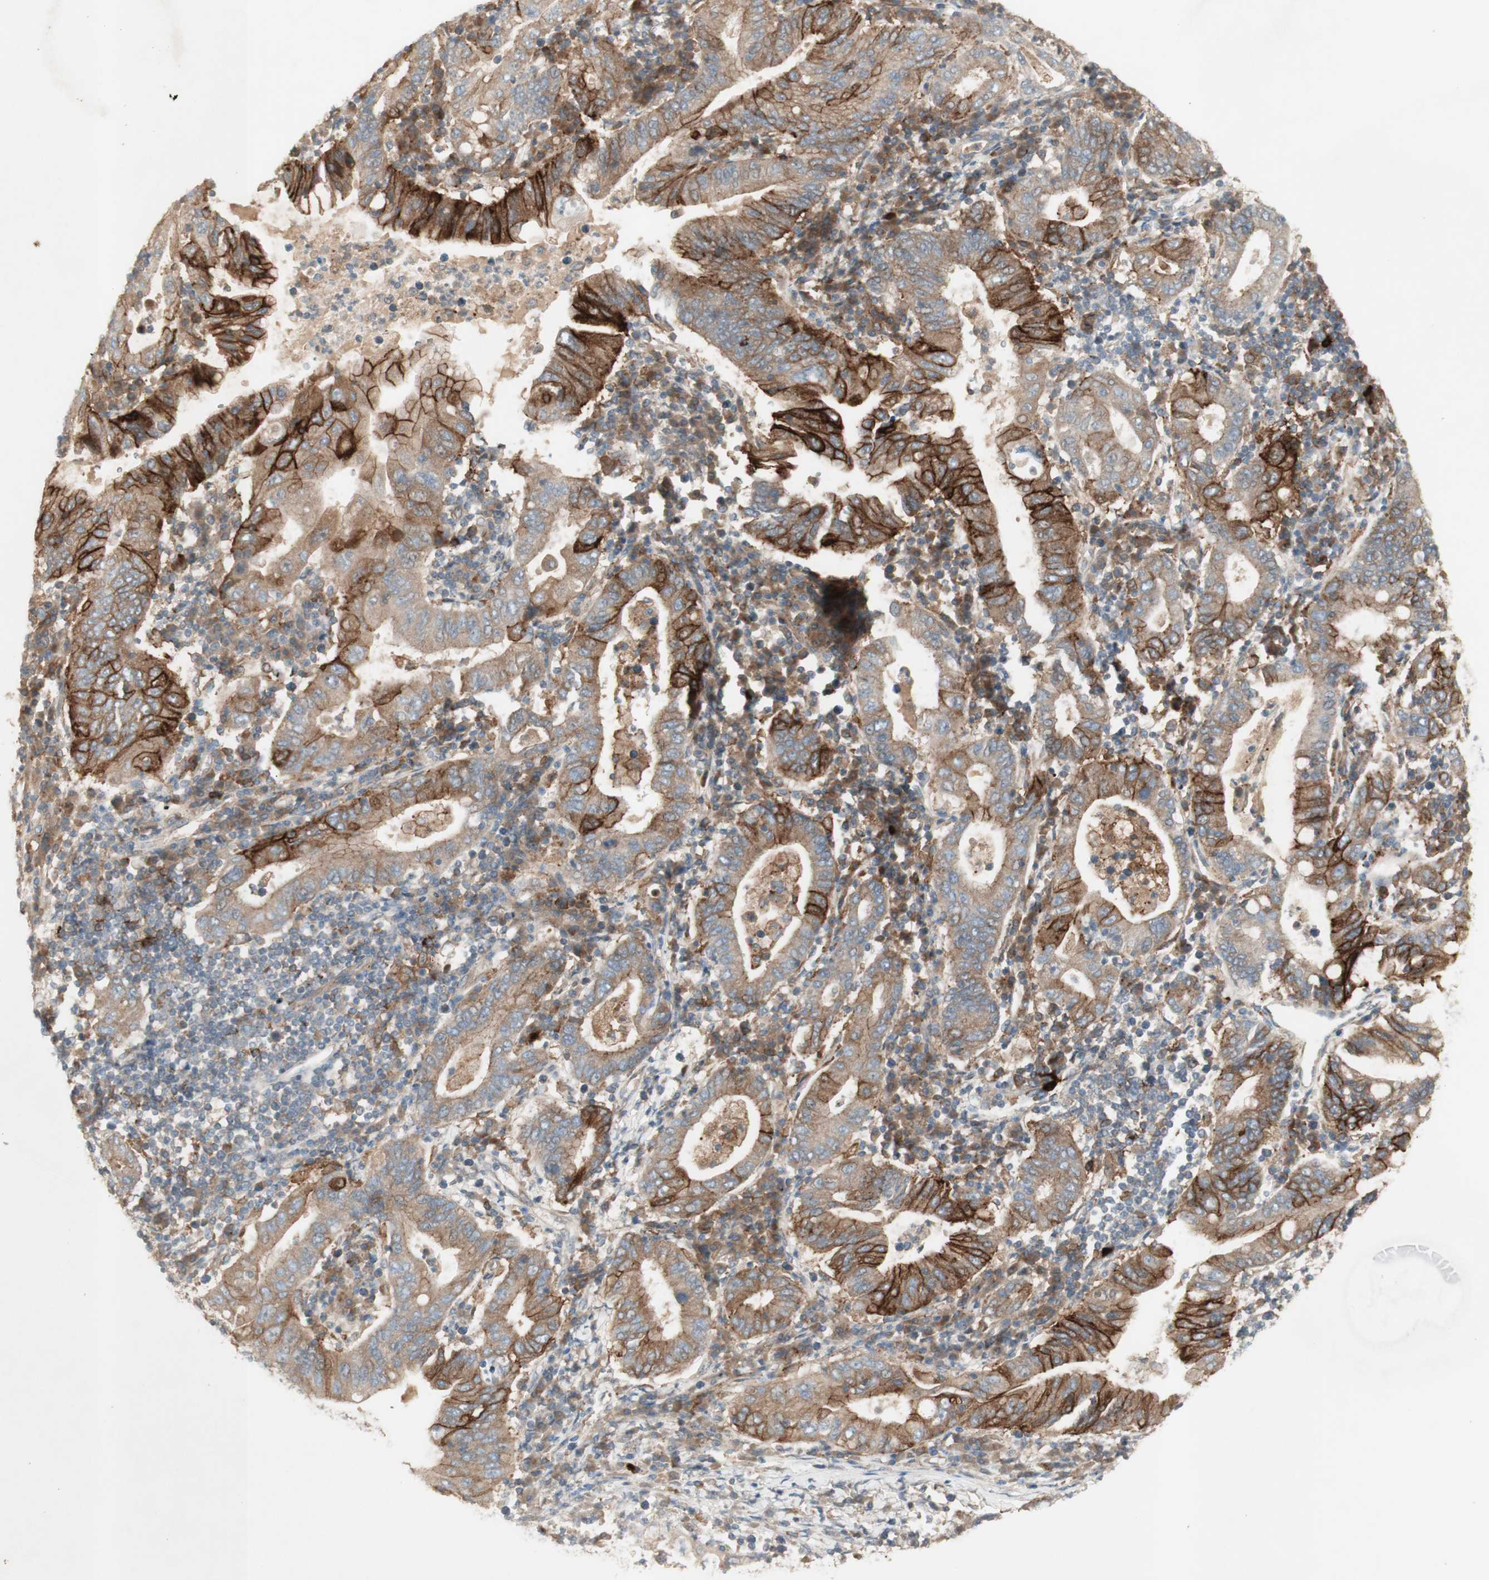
{"staining": {"intensity": "moderate", "quantity": ">75%", "location": "cytoplasmic/membranous"}, "tissue": "stomach cancer", "cell_type": "Tumor cells", "image_type": "cancer", "snomed": [{"axis": "morphology", "description": "Normal tissue, NOS"}, {"axis": "morphology", "description": "Adenocarcinoma, NOS"}, {"axis": "topography", "description": "Esophagus"}, {"axis": "topography", "description": "Stomach, upper"}, {"axis": "topography", "description": "Peripheral nerve tissue"}], "caption": "Moderate cytoplasmic/membranous protein positivity is seen in about >75% of tumor cells in stomach cancer.", "gene": "PTGER4", "patient": {"sex": "male", "age": 62}}